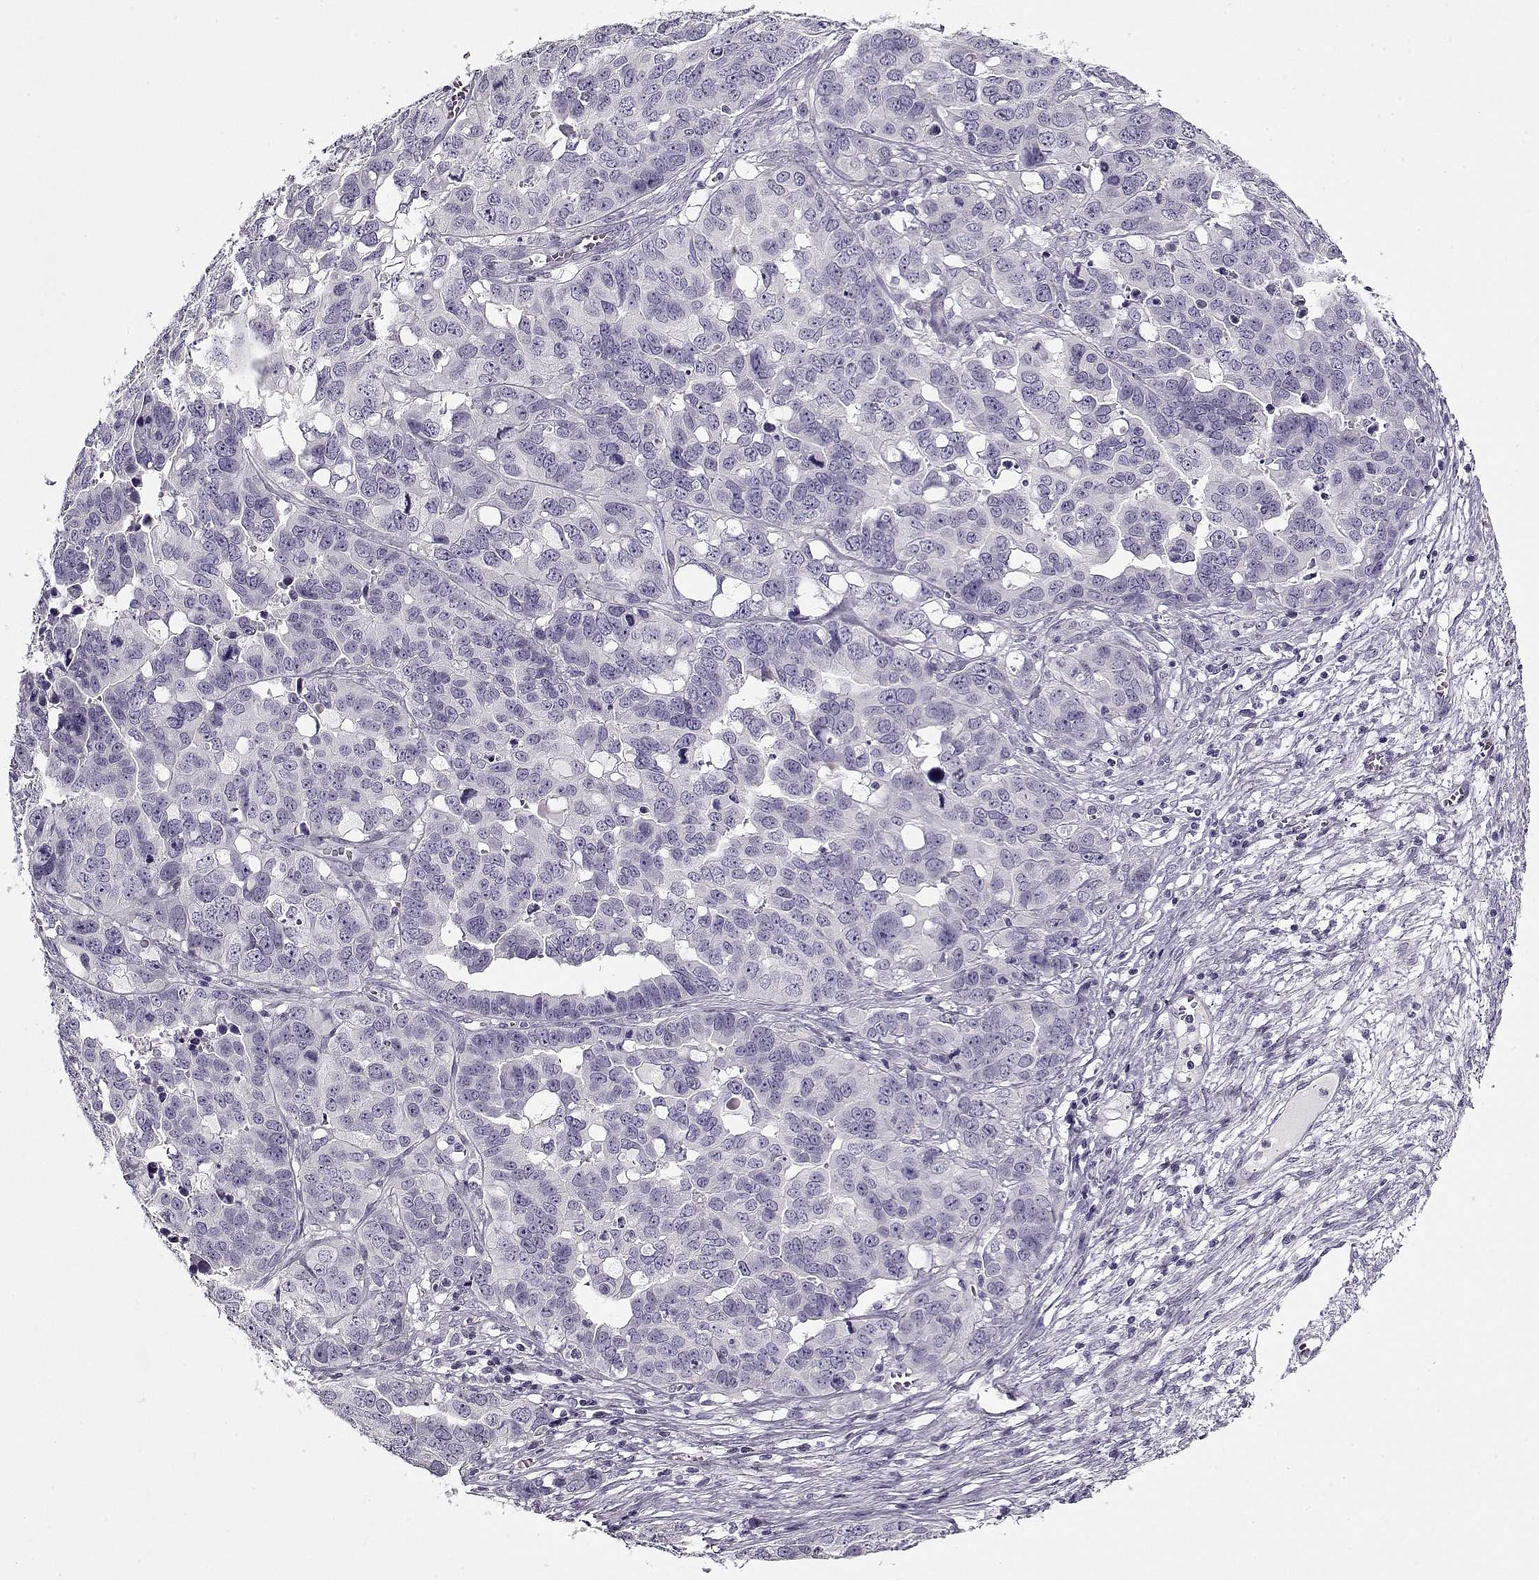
{"staining": {"intensity": "negative", "quantity": "none", "location": "none"}, "tissue": "ovarian cancer", "cell_type": "Tumor cells", "image_type": "cancer", "snomed": [{"axis": "morphology", "description": "Carcinoma, endometroid"}, {"axis": "topography", "description": "Ovary"}], "caption": "A histopathology image of human endometroid carcinoma (ovarian) is negative for staining in tumor cells.", "gene": "CCDC136", "patient": {"sex": "female", "age": 78}}